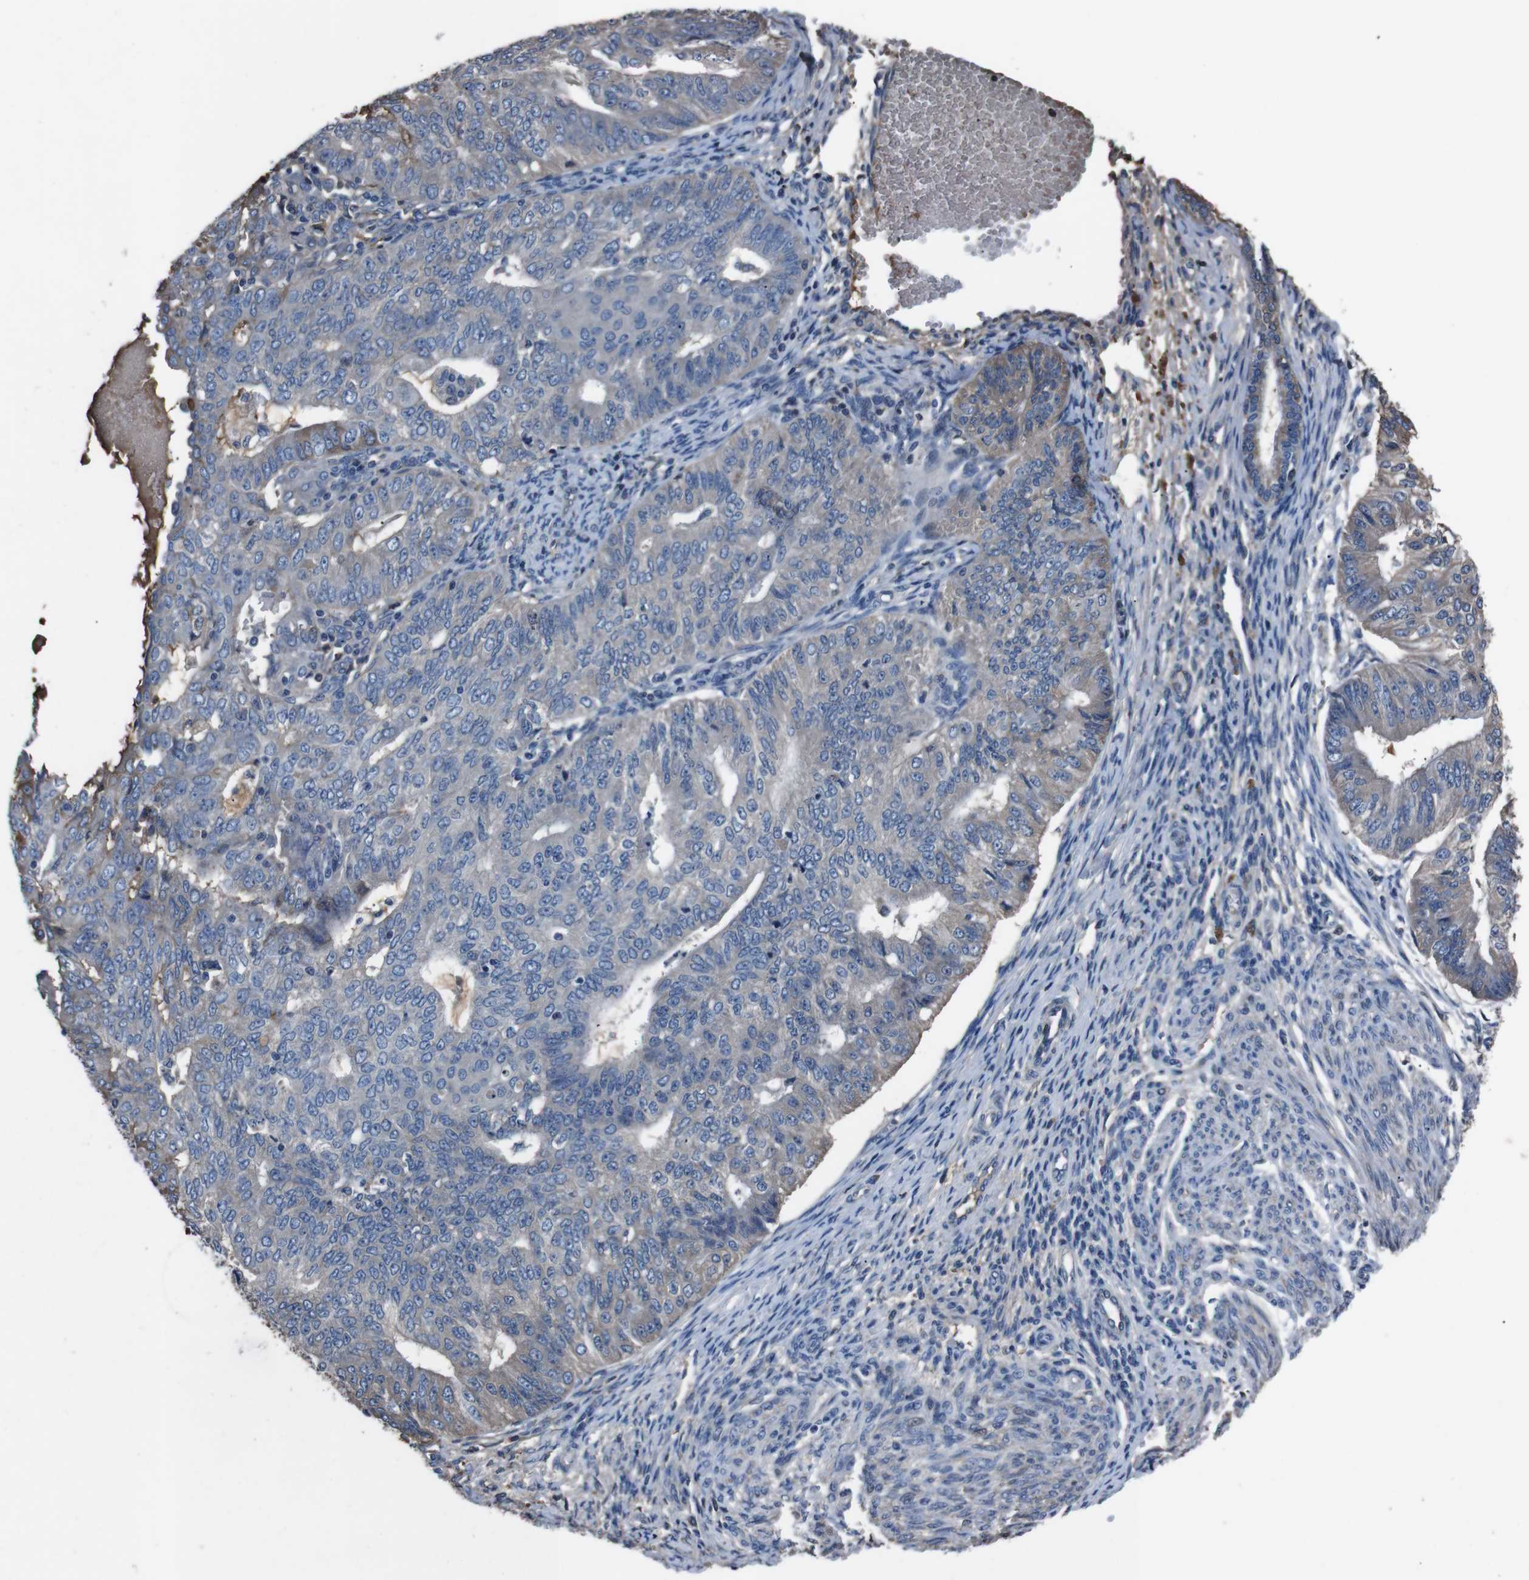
{"staining": {"intensity": "moderate", "quantity": "<25%", "location": "cytoplasmic/membranous"}, "tissue": "endometrial cancer", "cell_type": "Tumor cells", "image_type": "cancer", "snomed": [{"axis": "morphology", "description": "Adenocarcinoma, NOS"}, {"axis": "topography", "description": "Endometrium"}], "caption": "This histopathology image demonstrates endometrial adenocarcinoma stained with immunohistochemistry to label a protein in brown. The cytoplasmic/membranous of tumor cells show moderate positivity for the protein. Nuclei are counter-stained blue.", "gene": "LEP", "patient": {"sex": "female", "age": 32}}